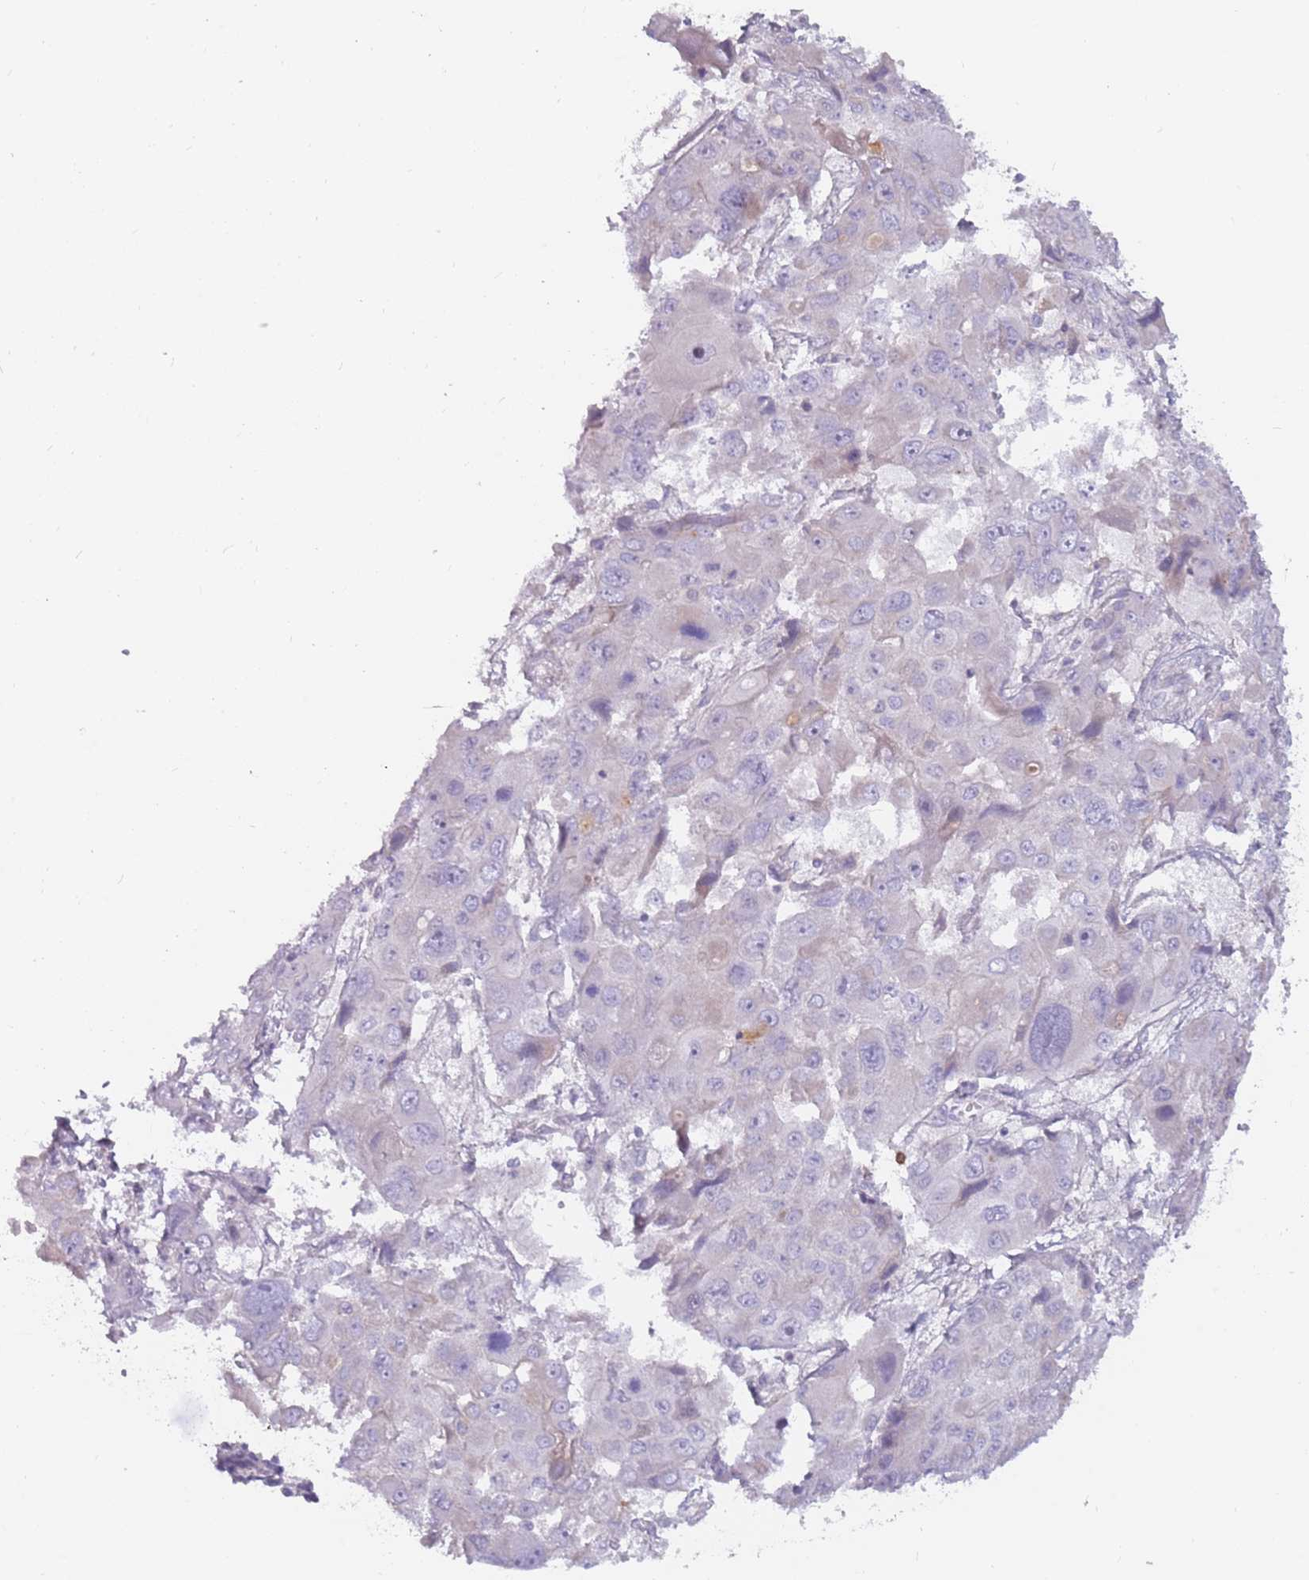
{"staining": {"intensity": "negative", "quantity": "none", "location": "none"}, "tissue": "liver cancer", "cell_type": "Tumor cells", "image_type": "cancer", "snomed": [{"axis": "morphology", "description": "Cholangiocarcinoma"}, {"axis": "topography", "description": "Liver"}], "caption": "An immunohistochemistry (IHC) image of liver cholangiocarcinoma is shown. There is no staining in tumor cells of liver cholangiocarcinoma. (DAB (3,3'-diaminobenzidine) immunohistochemistry (IHC), high magnification).", "gene": "DDX4", "patient": {"sex": "male", "age": 67}}